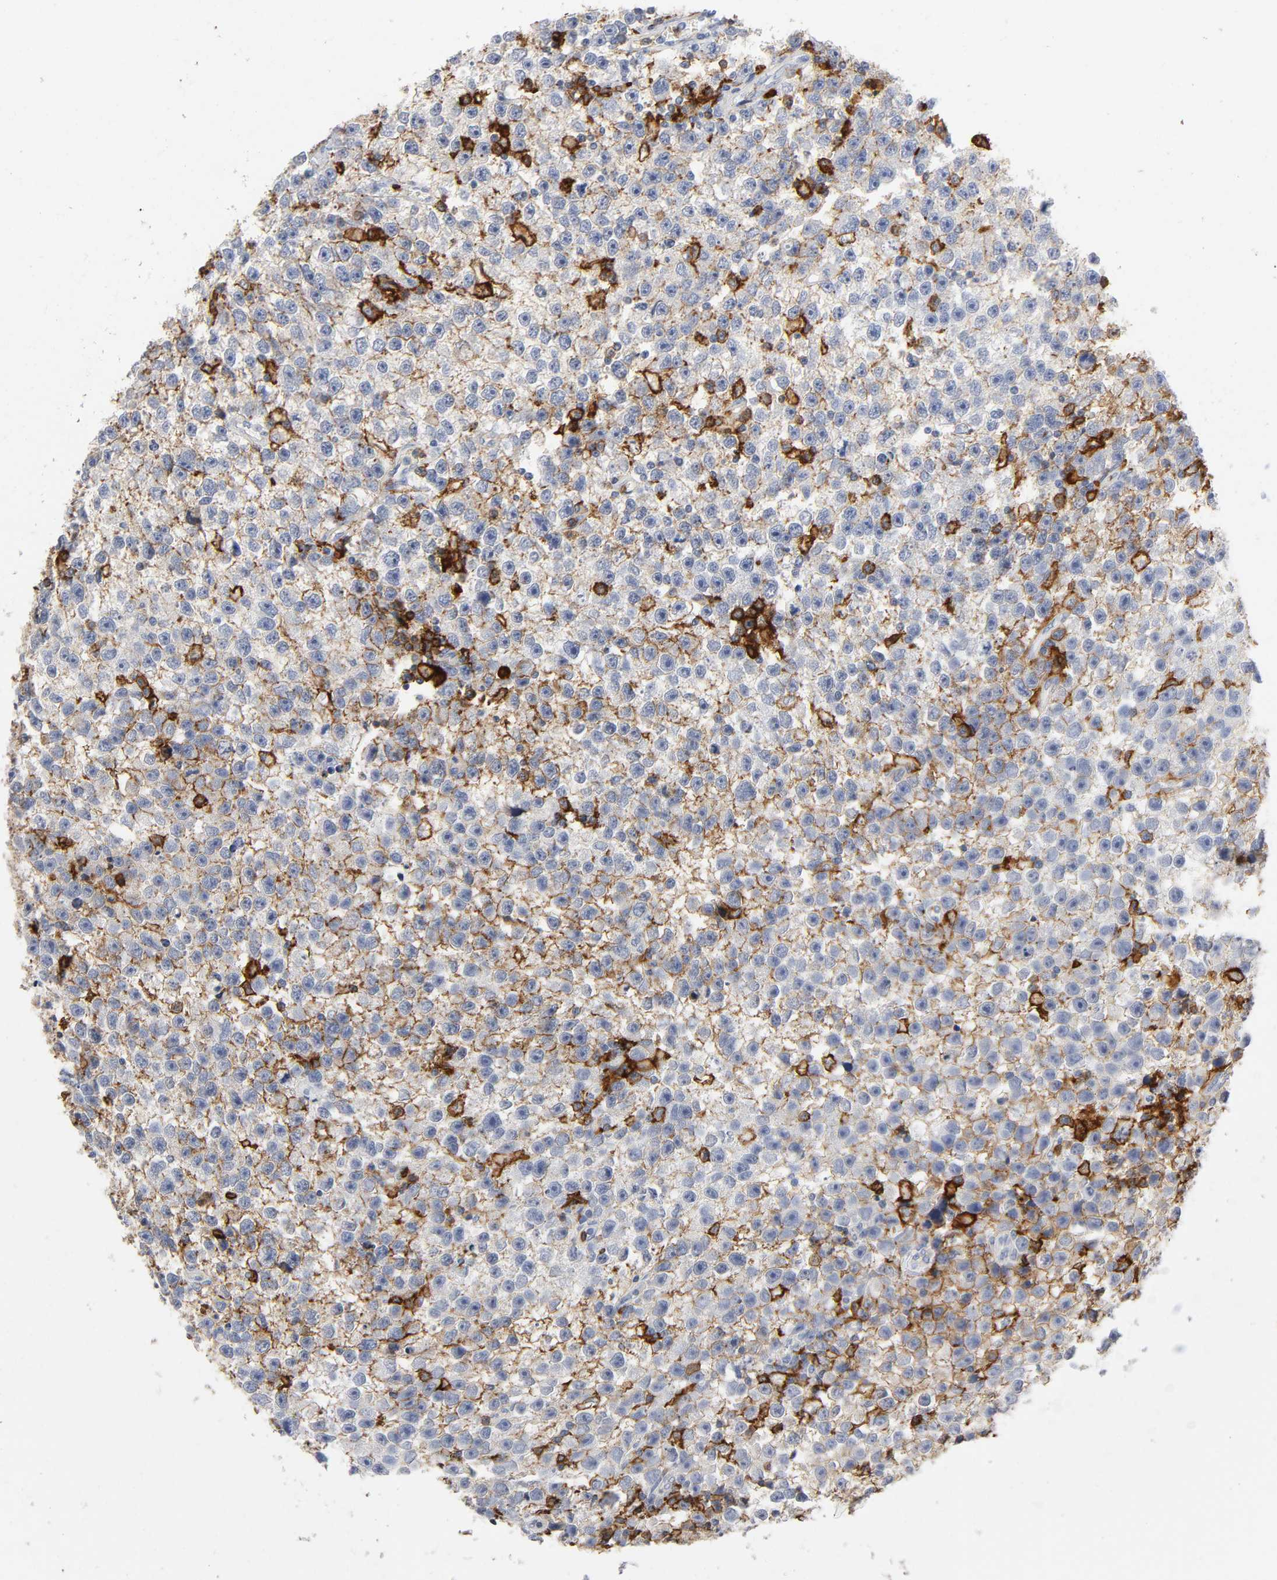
{"staining": {"intensity": "negative", "quantity": "none", "location": "none"}, "tissue": "testis cancer", "cell_type": "Tumor cells", "image_type": "cancer", "snomed": [{"axis": "morphology", "description": "Seminoma, NOS"}, {"axis": "topography", "description": "Testis"}], "caption": "Testis cancer was stained to show a protein in brown. There is no significant expression in tumor cells.", "gene": "LYN", "patient": {"sex": "male", "age": 33}}